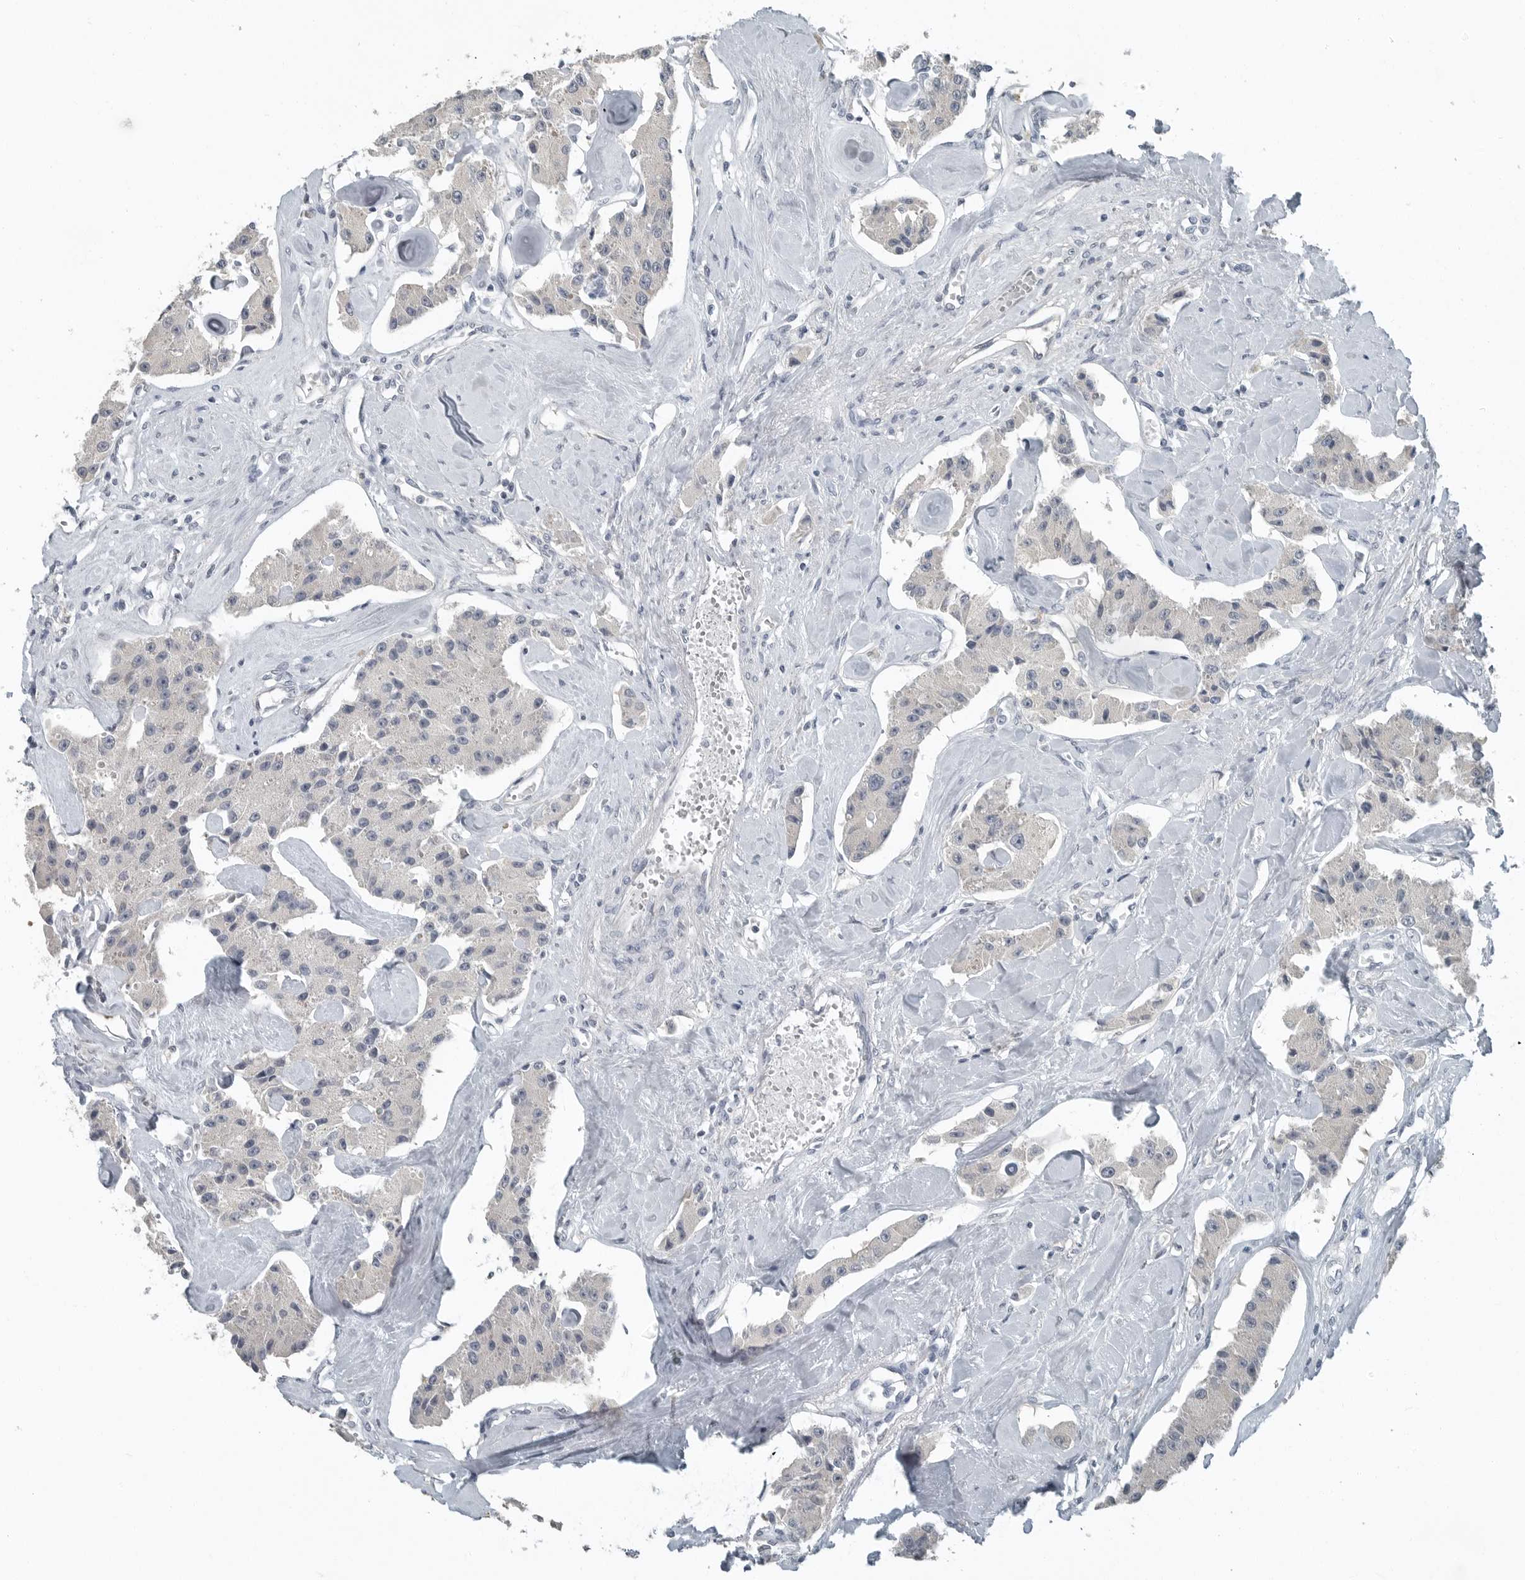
{"staining": {"intensity": "negative", "quantity": "none", "location": "none"}, "tissue": "carcinoid", "cell_type": "Tumor cells", "image_type": "cancer", "snomed": [{"axis": "morphology", "description": "Carcinoid, malignant, NOS"}, {"axis": "topography", "description": "Pancreas"}], "caption": "This micrograph is of carcinoid (malignant) stained with immunohistochemistry (IHC) to label a protein in brown with the nuclei are counter-stained blue. There is no staining in tumor cells.", "gene": "KYAT1", "patient": {"sex": "male", "age": 41}}